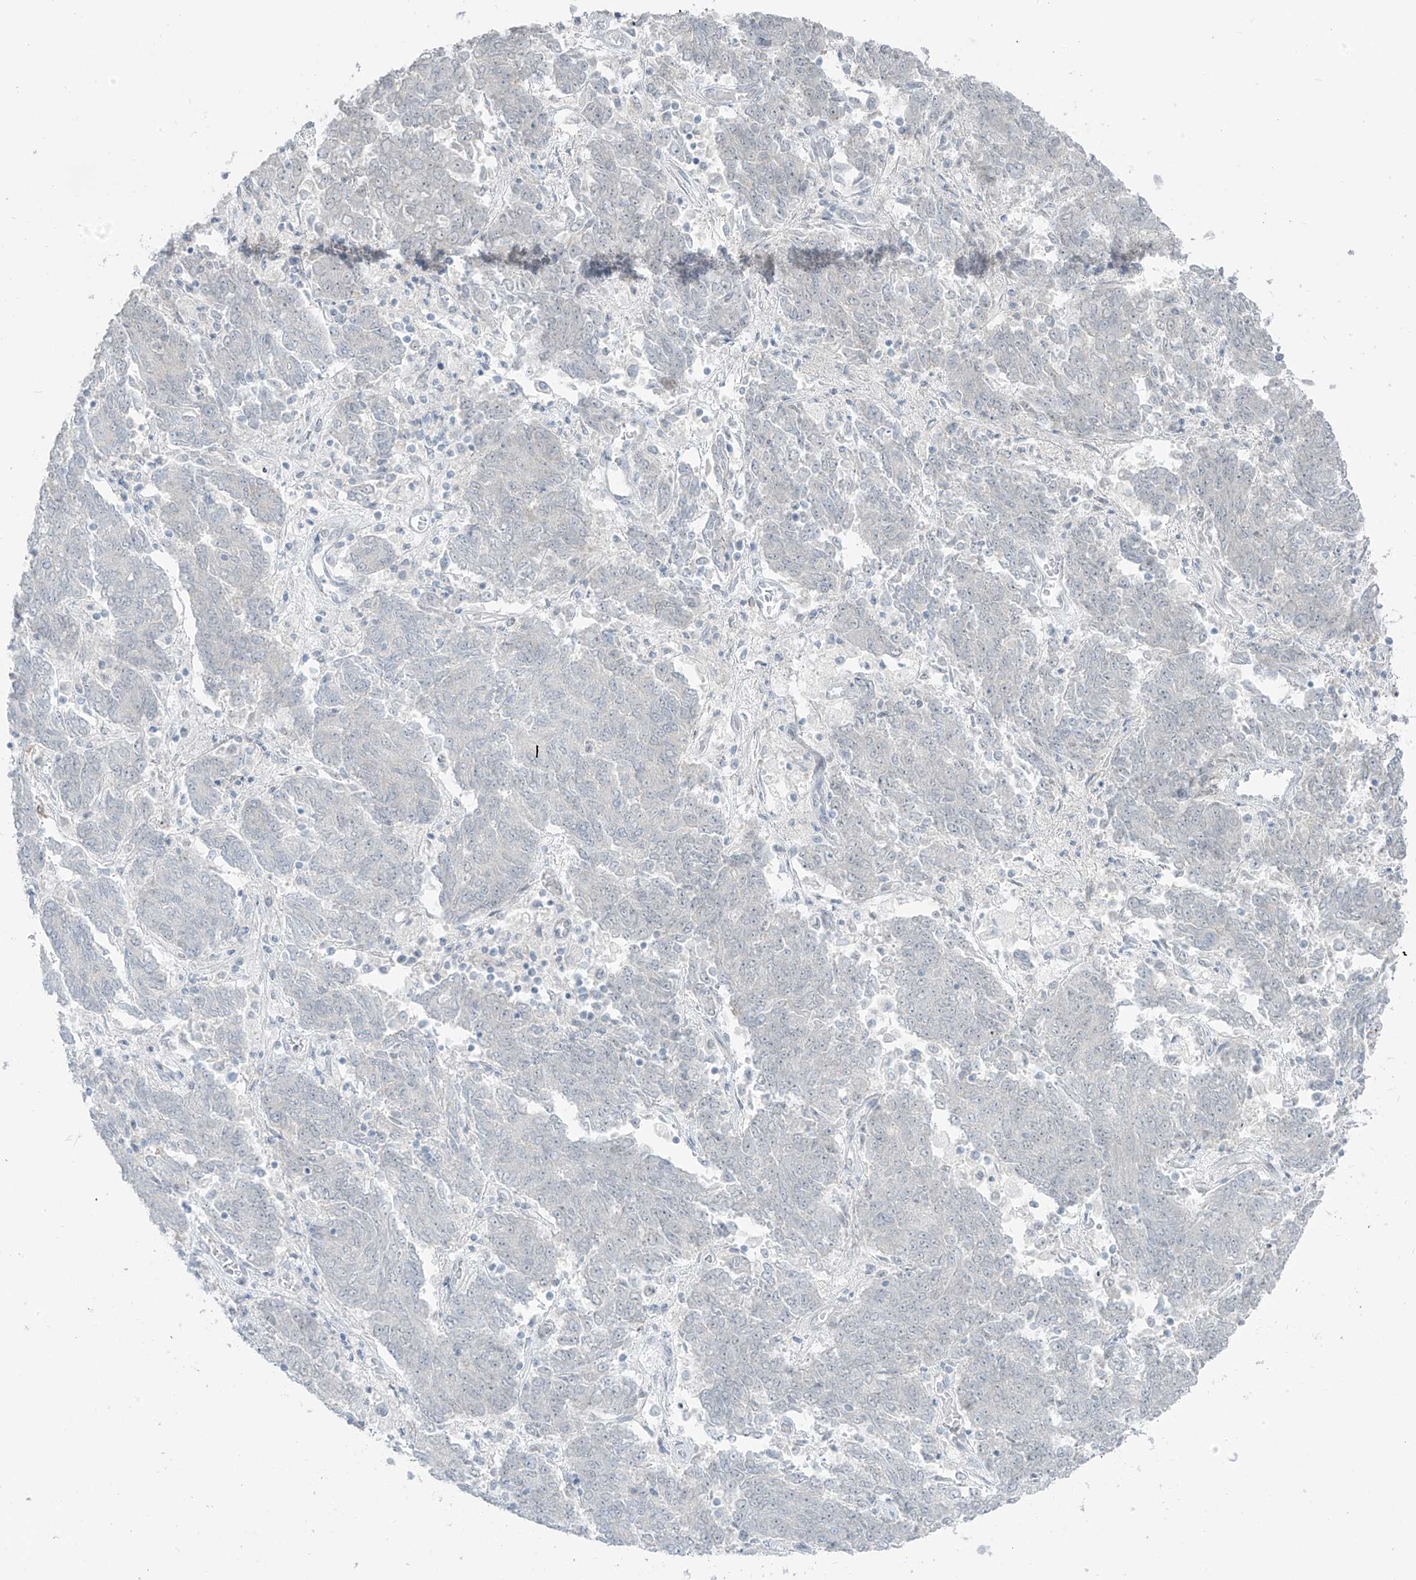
{"staining": {"intensity": "negative", "quantity": "none", "location": "none"}, "tissue": "endometrial cancer", "cell_type": "Tumor cells", "image_type": "cancer", "snomed": [{"axis": "morphology", "description": "Adenocarcinoma, NOS"}, {"axis": "topography", "description": "Endometrium"}], "caption": "Tumor cells are negative for protein expression in human endometrial cancer. (Stains: DAB IHC with hematoxylin counter stain, Microscopy: brightfield microscopy at high magnification).", "gene": "PRDM6", "patient": {"sex": "female", "age": 80}}